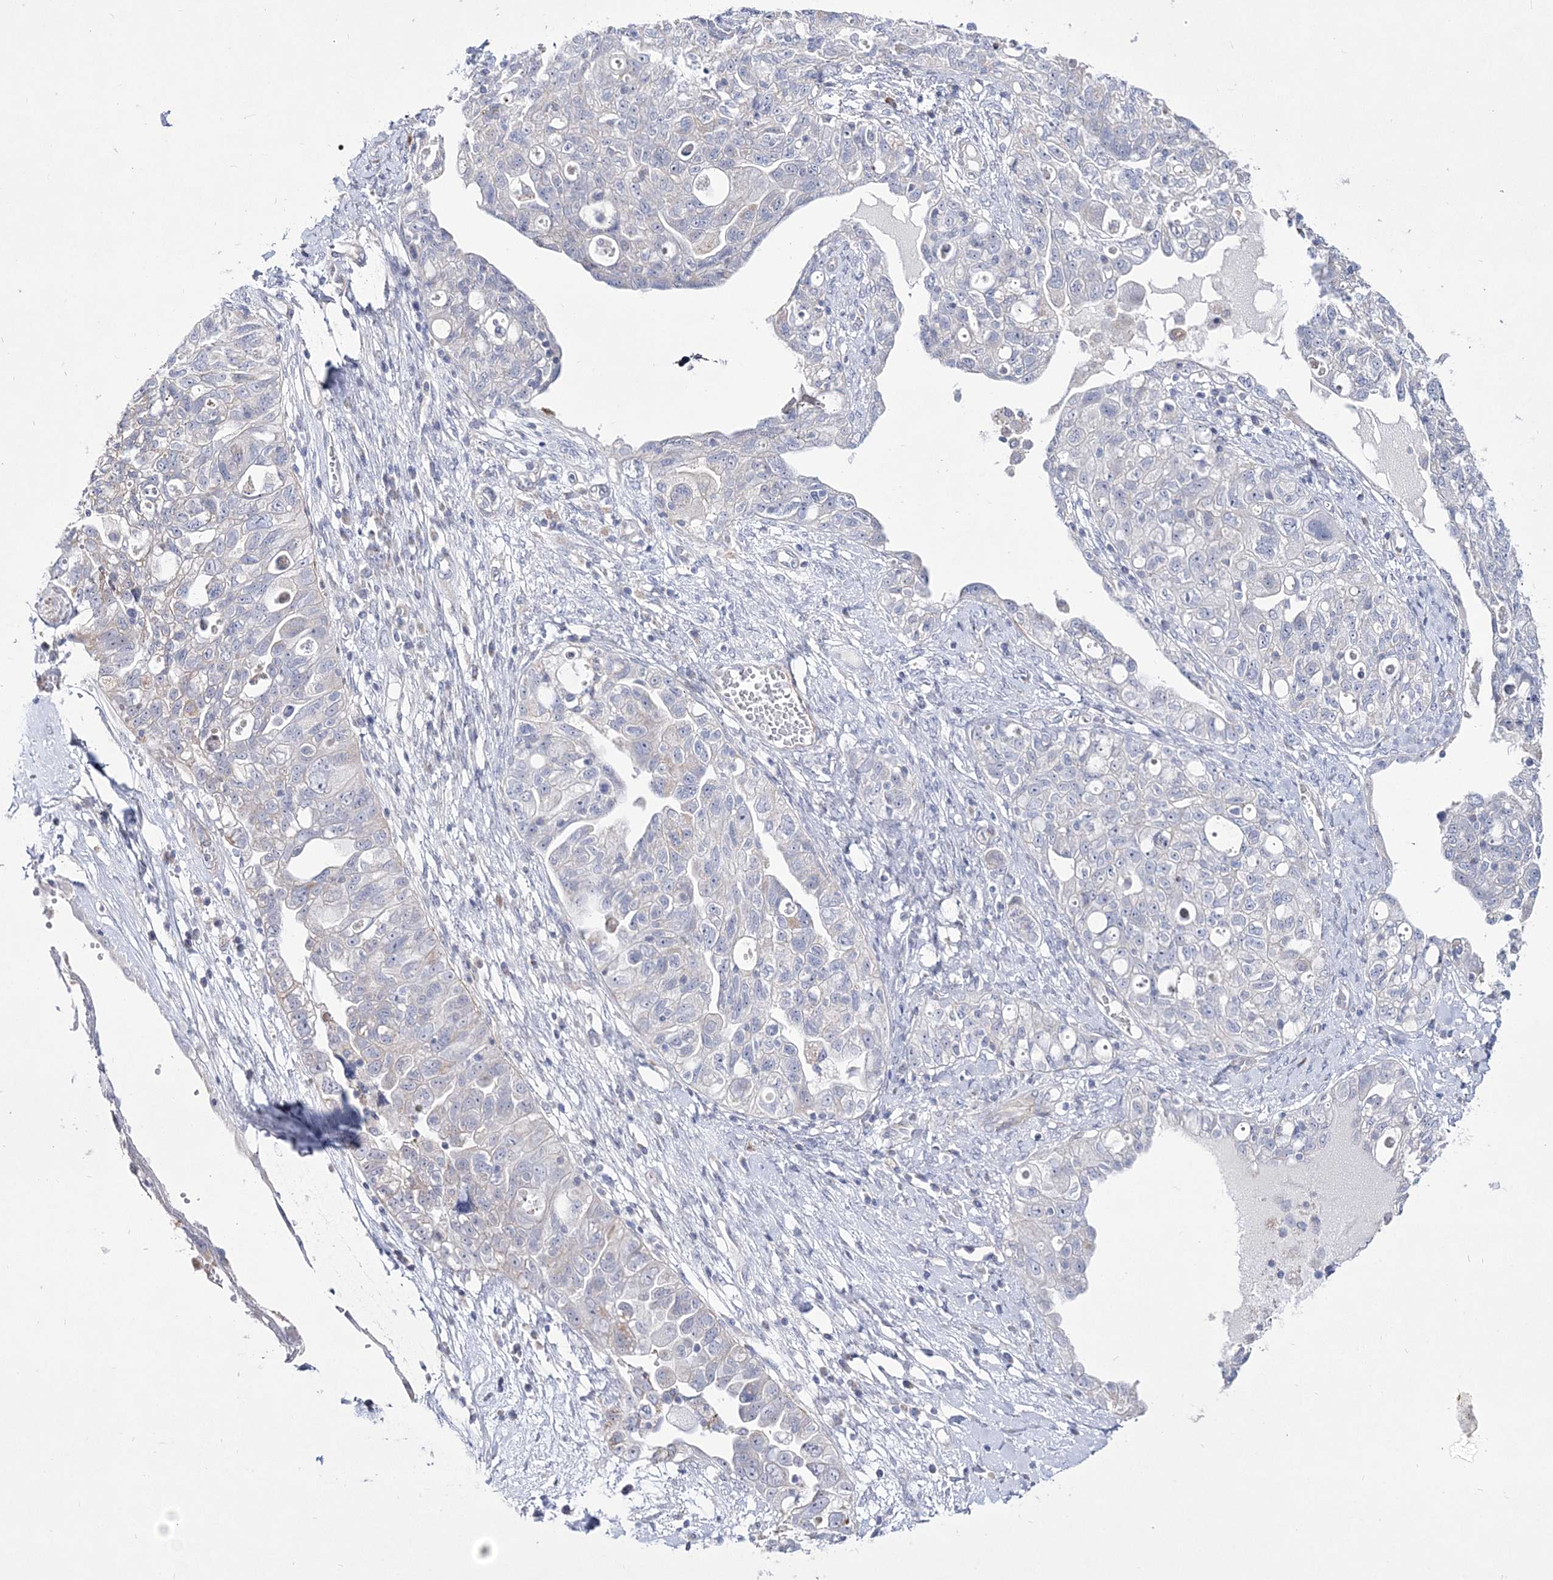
{"staining": {"intensity": "negative", "quantity": "none", "location": "none"}, "tissue": "ovarian cancer", "cell_type": "Tumor cells", "image_type": "cancer", "snomed": [{"axis": "morphology", "description": "Carcinoma, NOS"}, {"axis": "morphology", "description": "Cystadenocarcinoma, serous, NOS"}, {"axis": "topography", "description": "Ovary"}], "caption": "DAB (3,3'-diaminobenzidine) immunohistochemical staining of human ovarian serous cystadenocarcinoma demonstrates no significant staining in tumor cells. (DAB IHC visualized using brightfield microscopy, high magnification).", "gene": "ANO1", "patient": {"sex": "female", "age": 69}}